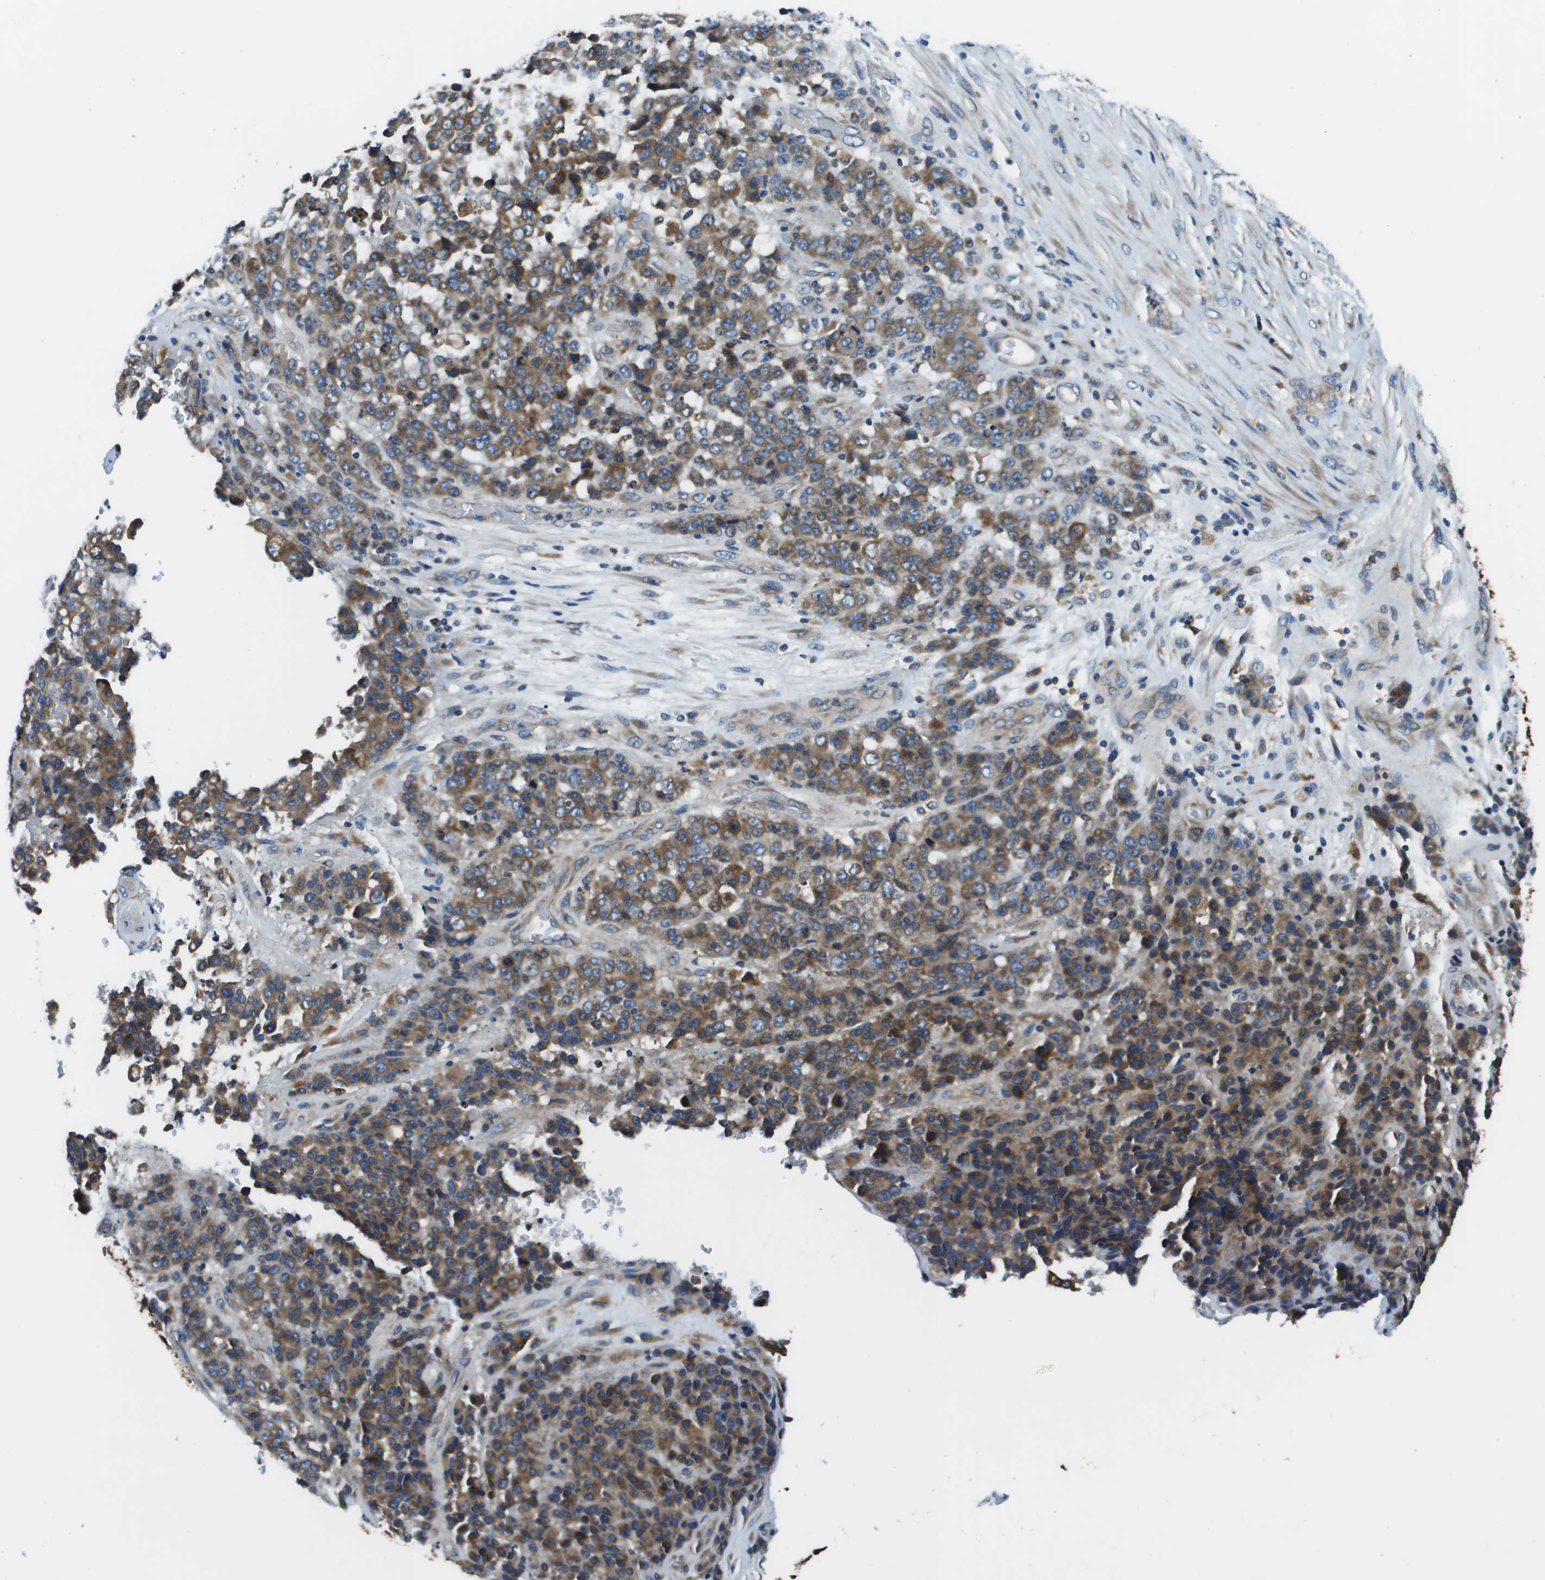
{"staining": {"intensity": "moderate", "quantity": ">75%", "location": "cytoplasmic/membranous"}, "tissue": "stomach cancer", "cell_type": "Tumor cells", "image_type": "cancer", "snomed": [{"axis": "morphology", "description": "Adenocarcinoma, NOS"}, {"axis": "topography", "description": "Stomach"}], "caption": "Immunohistochemical staining of human stomach cancer reveals moderate cytoplasmic/membranous protein staining in approximately >75% of tumor cells.", "gene": "CNPY3", "patient": {"sex": "female", "age": 73}}